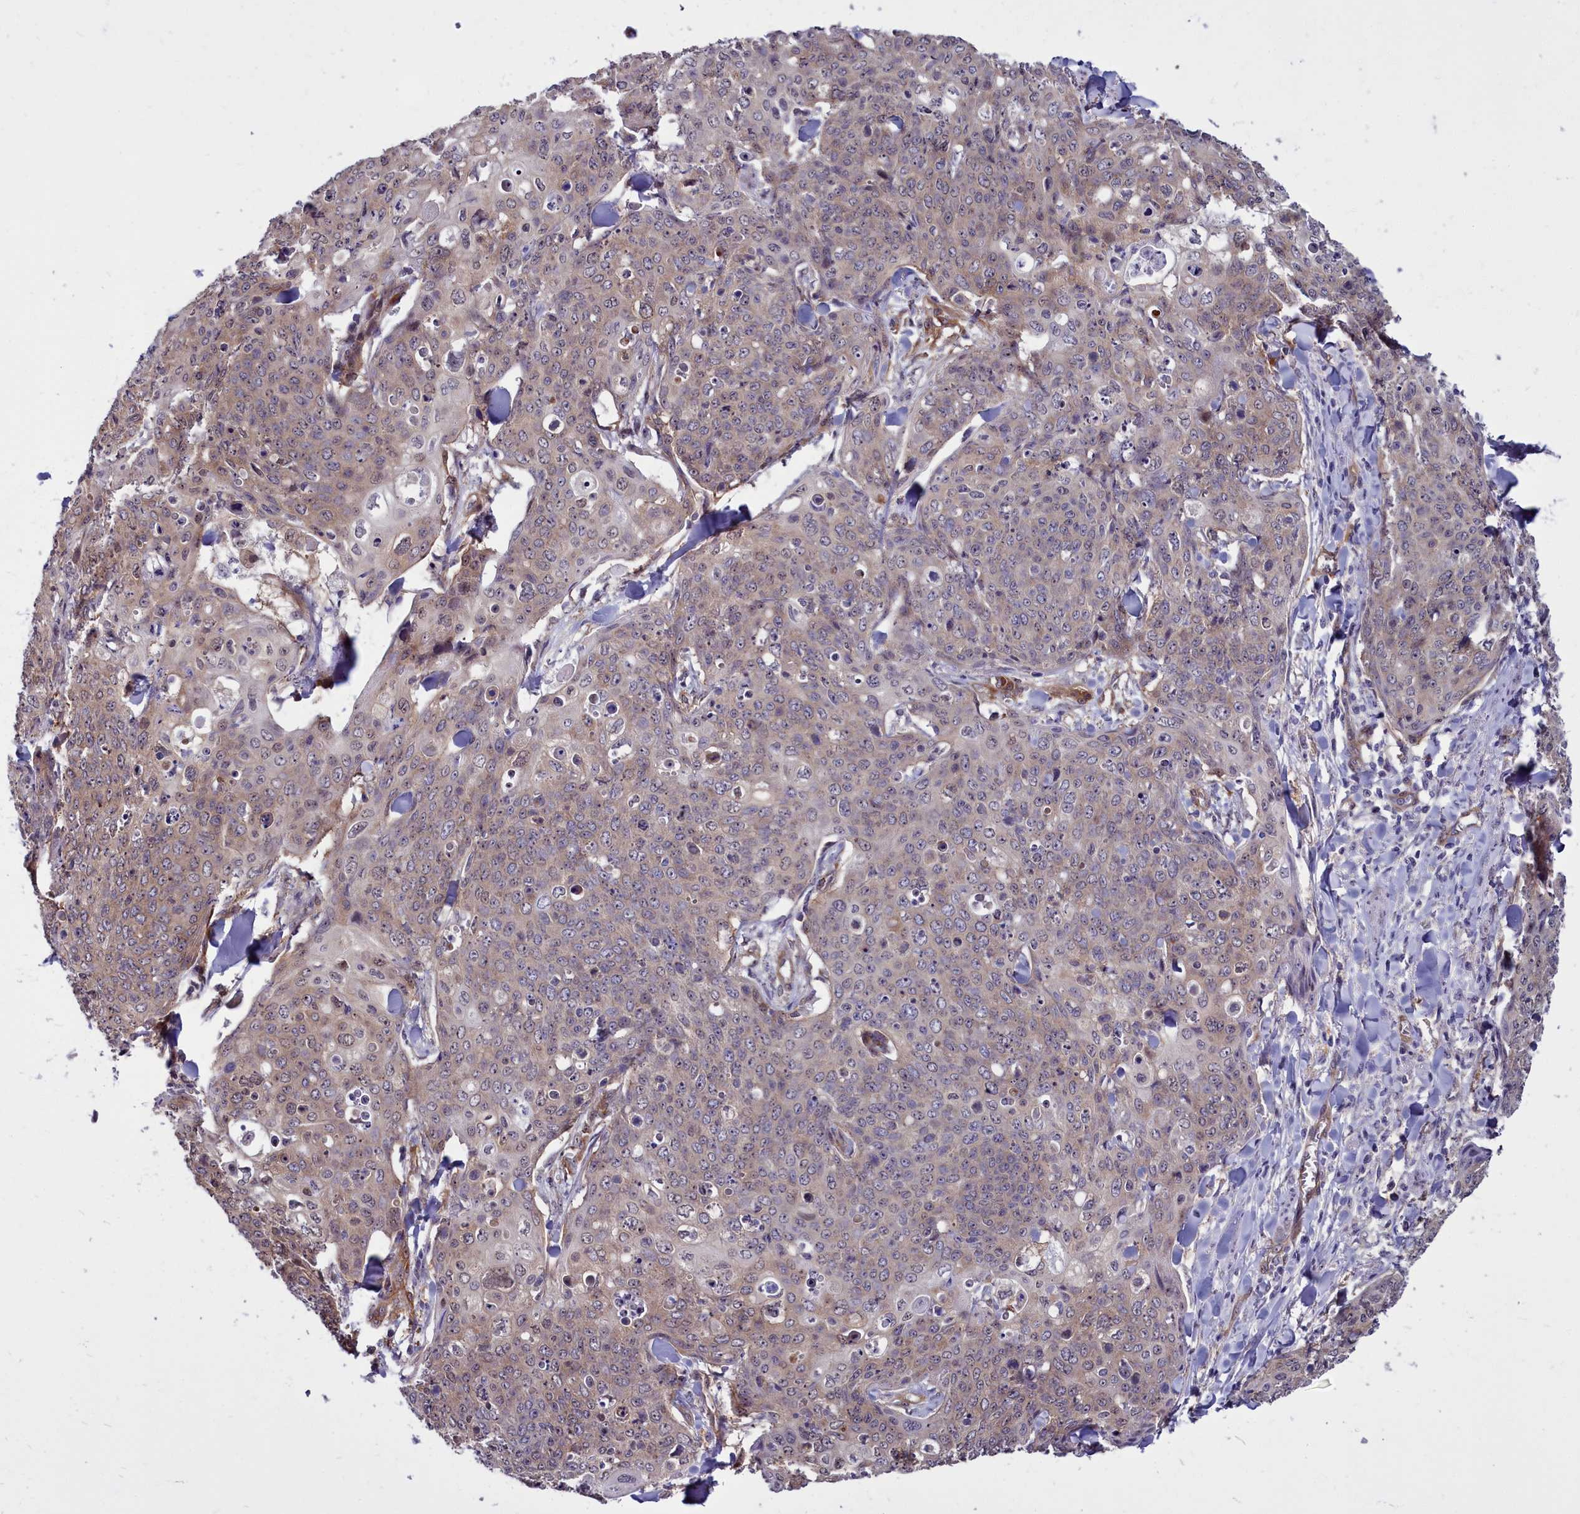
{"staining": {"intensity": "weak", "quantity": "25%-75%", "location": "cytoplasmic/membranous"}, "tissue": "skin cancer", "cell_type": "Tumor cells", "image_type": "cancer", "snomed": [{"axis": "morphology", "description": "Squamous cell carcinoma, NOS"}, {"axis": "topography", "description": "Skin"}, {"axis": "topography", "description": "Vulva"}], "caption": "The photomicrograph reveals a brown stain indicating the presence of a protein in the cytoplasmic/membranous of tumor cells in skin squamous cell carcinoma.", "gene": "BCAR1", "patient": {"sex": "female", "age": 85}}